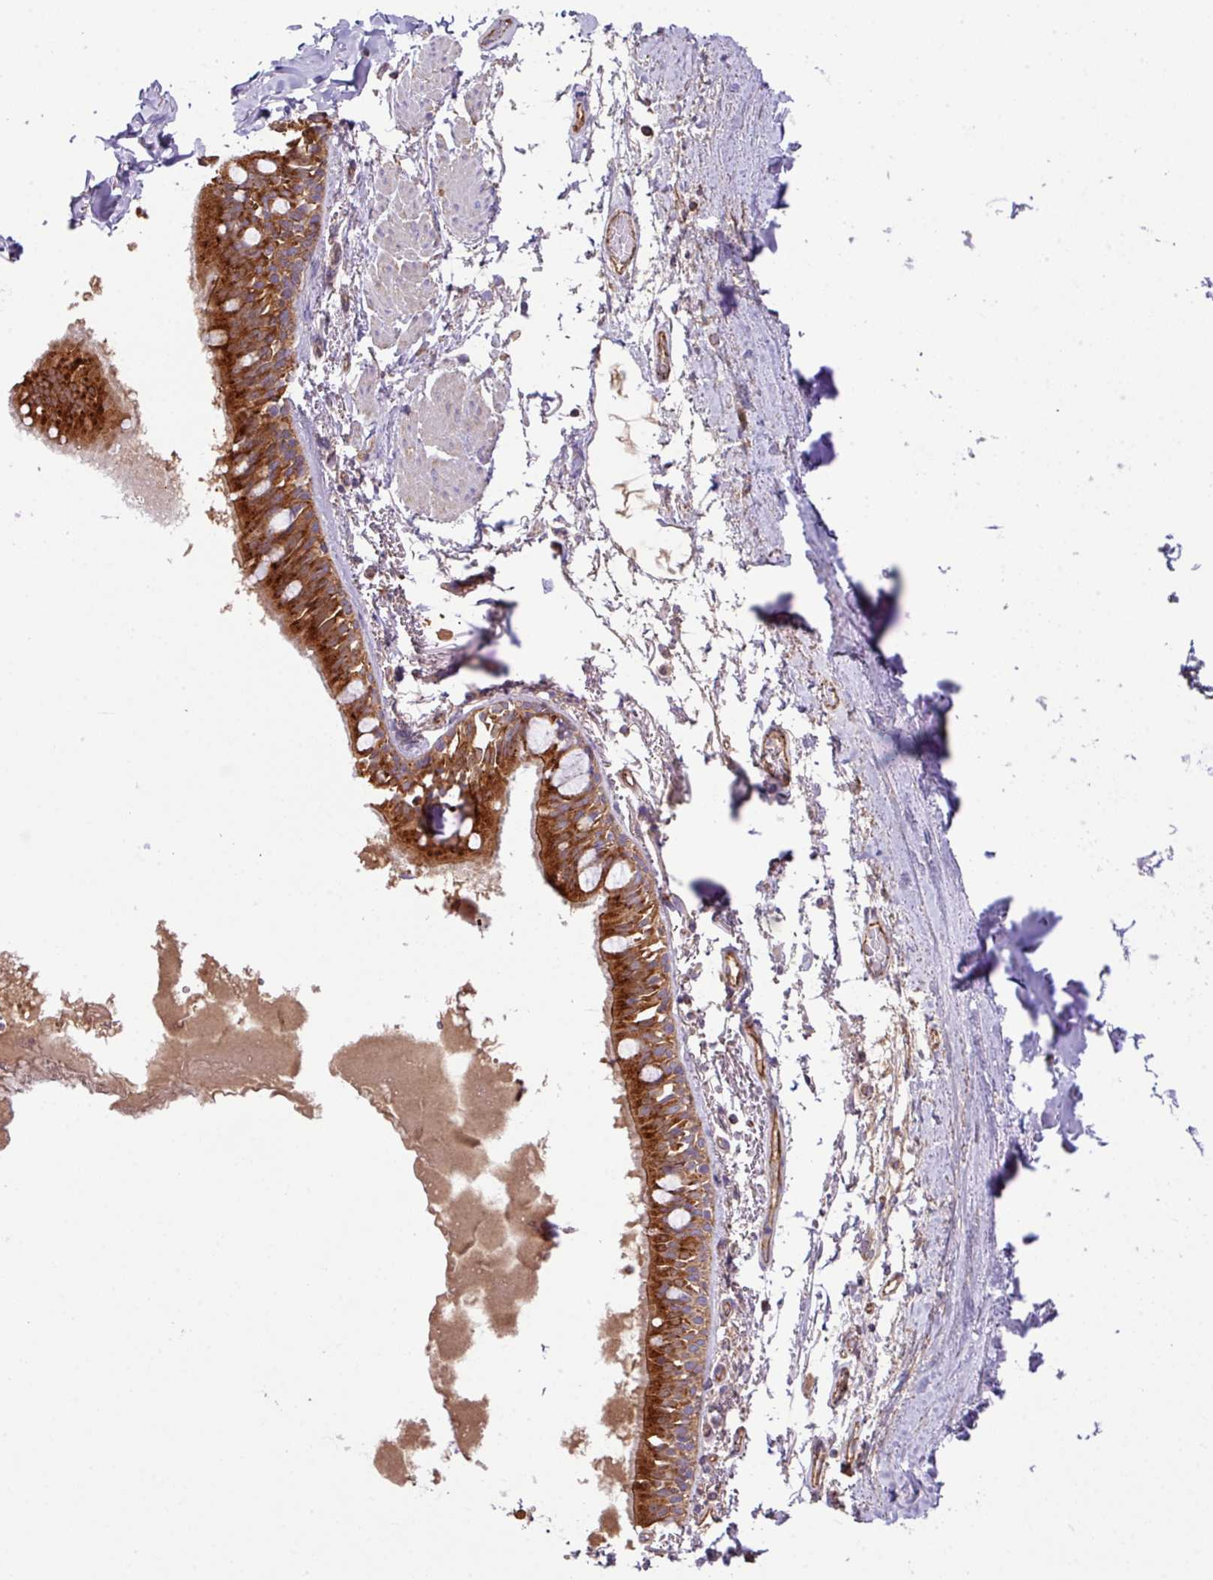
{"staining": {"intensity": "strong", "quantity": ">75%", "location": "cytoplasmic/membranous"}, "tissue": "bronchus", "cell_type": "Respiratory epithelial cells", "image_type": "normal", "snomed": [{"axis": "morphology", "description": "Normal tissue, NOS"}, {"axis": "topography", "description": "Bronchus"}], "caption": "Strong cytoplasmic/membranous protein staining is identified in about >75% of respiratory epithelial cells in bronchus.", "gene": "LRRC53", "patient": {"sex": "male", "age": 70}}